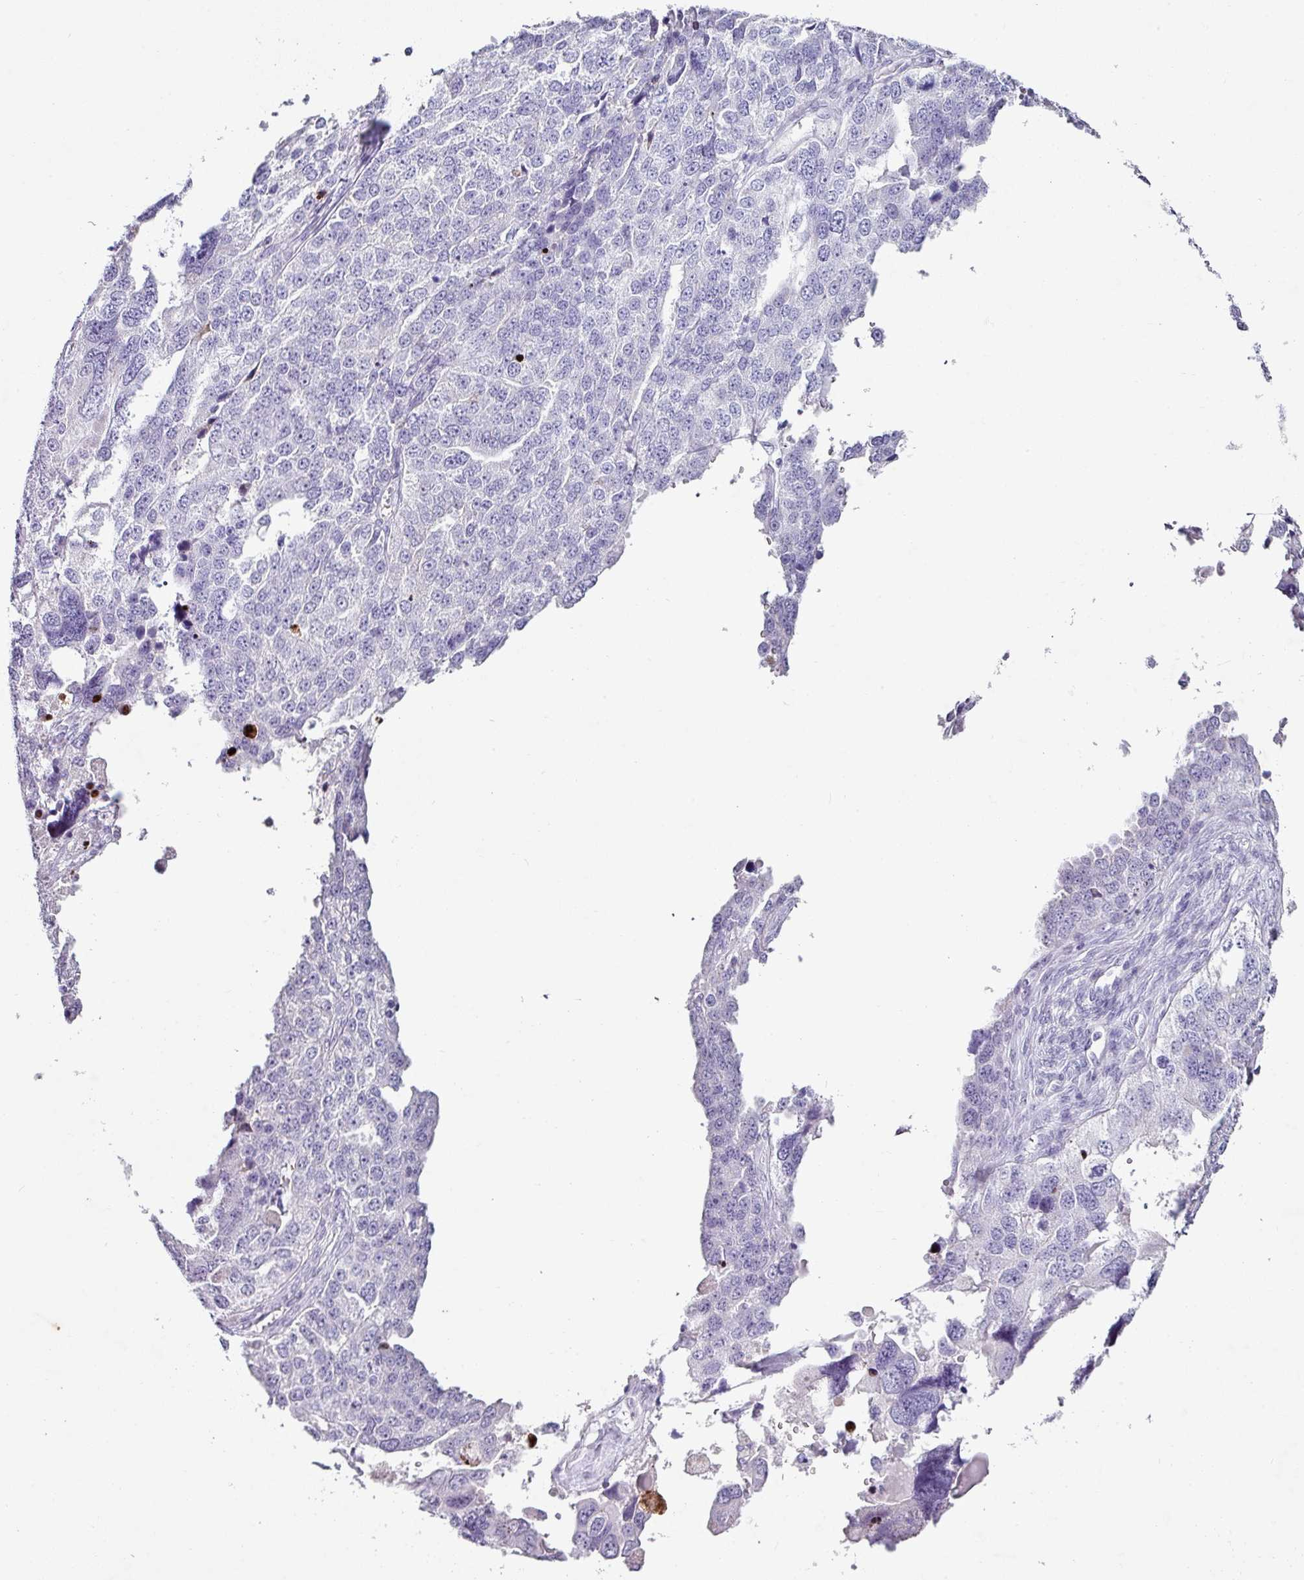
{"staining": {"intensity": "negative", "quantity": "none", "location": "none"}, "tissue": "ovarian cancer", "cell_type": "Tumor cells", "image_type": "cancer", "snomed": [{"axis": "morphology", "description": "Cystadenocarcinoma, serous, NOS"}, {"axis": "topography", "description": "Ovary"}], "caption": "Tumor cells show no significant protein expression in ovarian serous cystadenocarcinoma. Nuclei are stained in blue.", "gene": "TRA2A", "patient": {"sex": "female", "age": 76}}